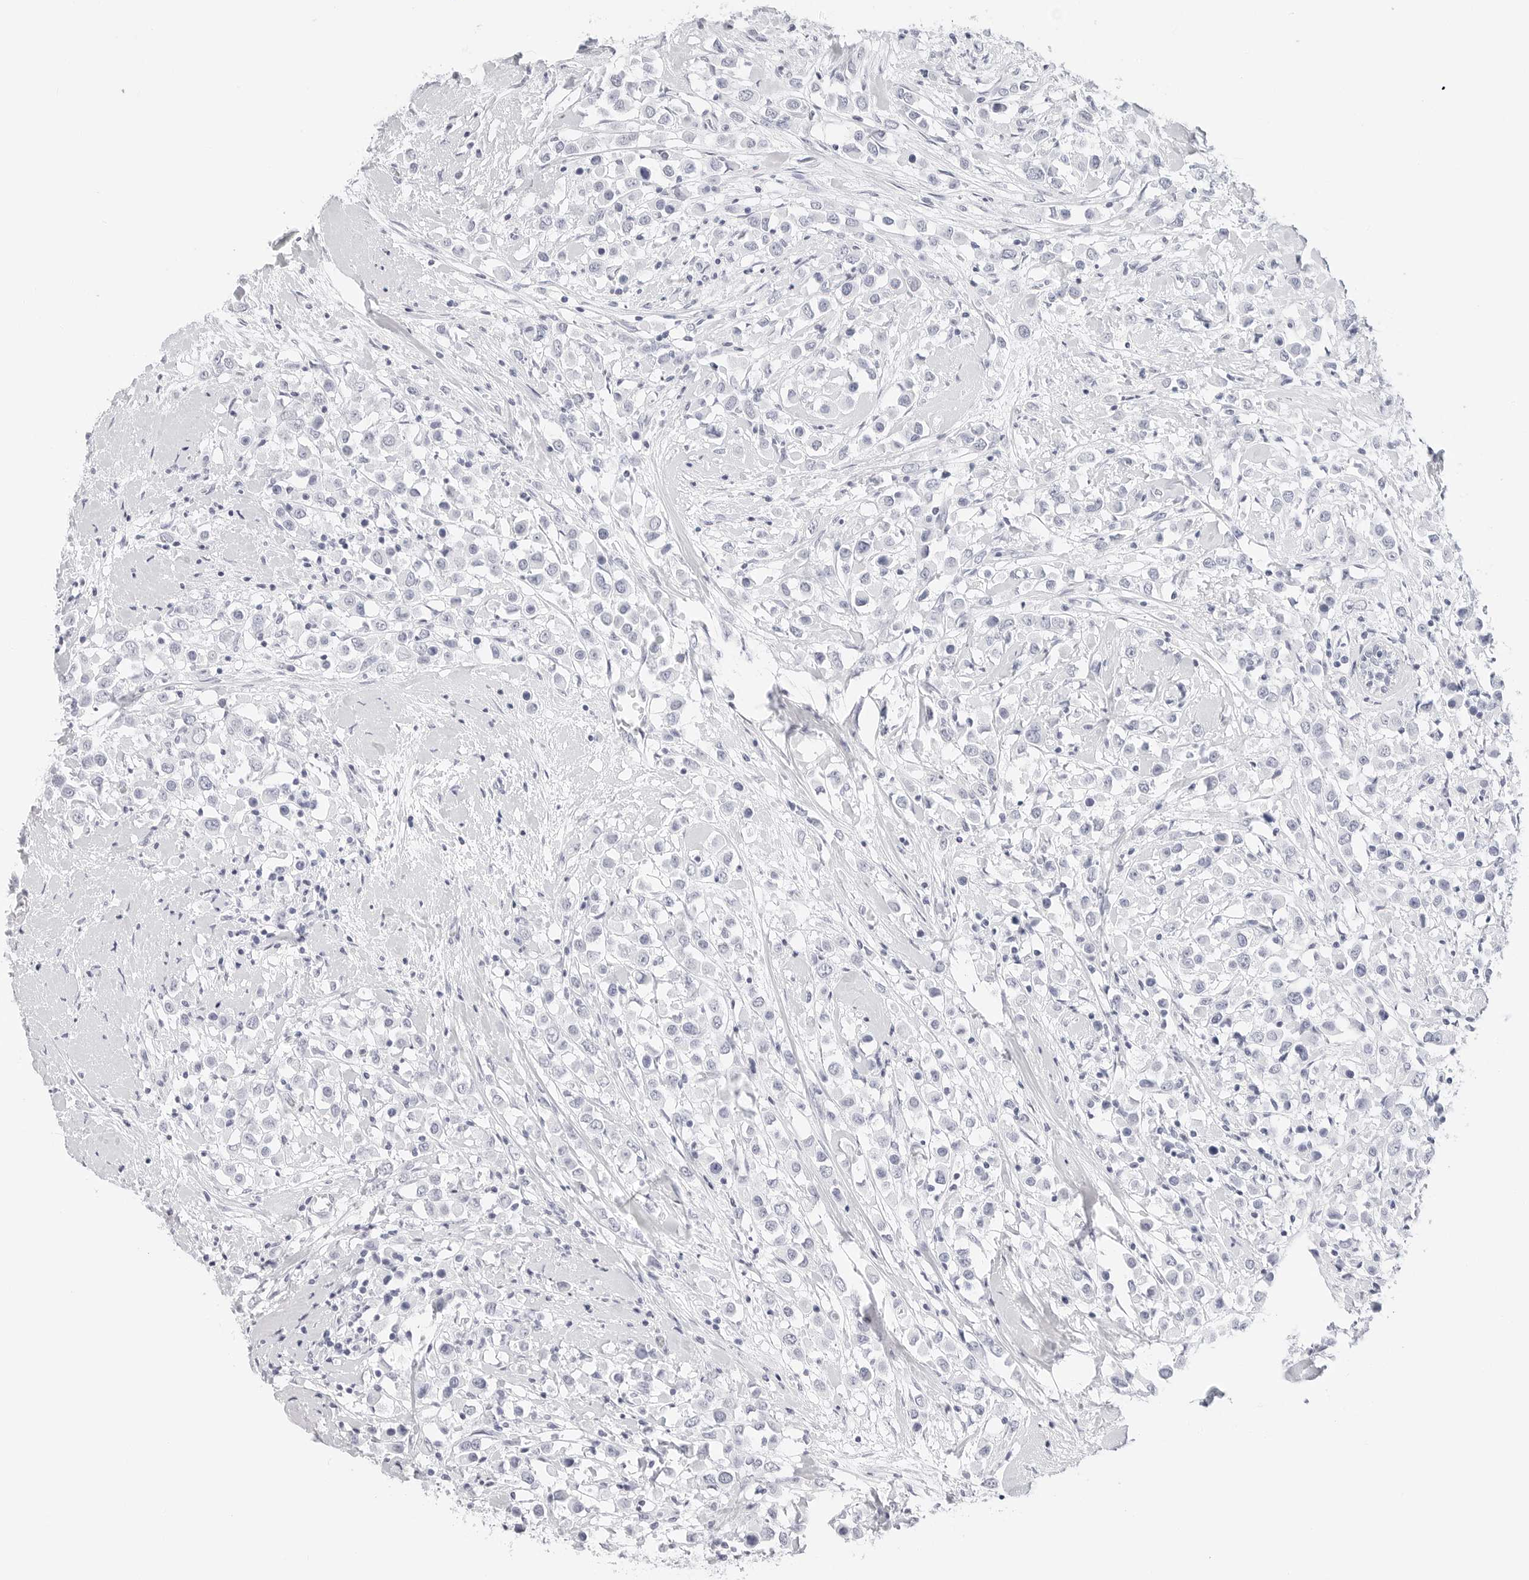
{"staining": {"intensity": "negative", "quantity": "none", "location": "none"}, "tissue": "breast cancer", "cell_type": "Tumor cells", "image_type": "cancer", "snomed": [{"axis": "morphology", "description": "Duct carcinoma"}, {"axis": "topography", "description": "Breast"}], "caption": "Histopathology image shows no significant protein expression in tumor cells of breast cancer.", "gene": "TFF2", "patient": {"sex": "female", "age": 61}}